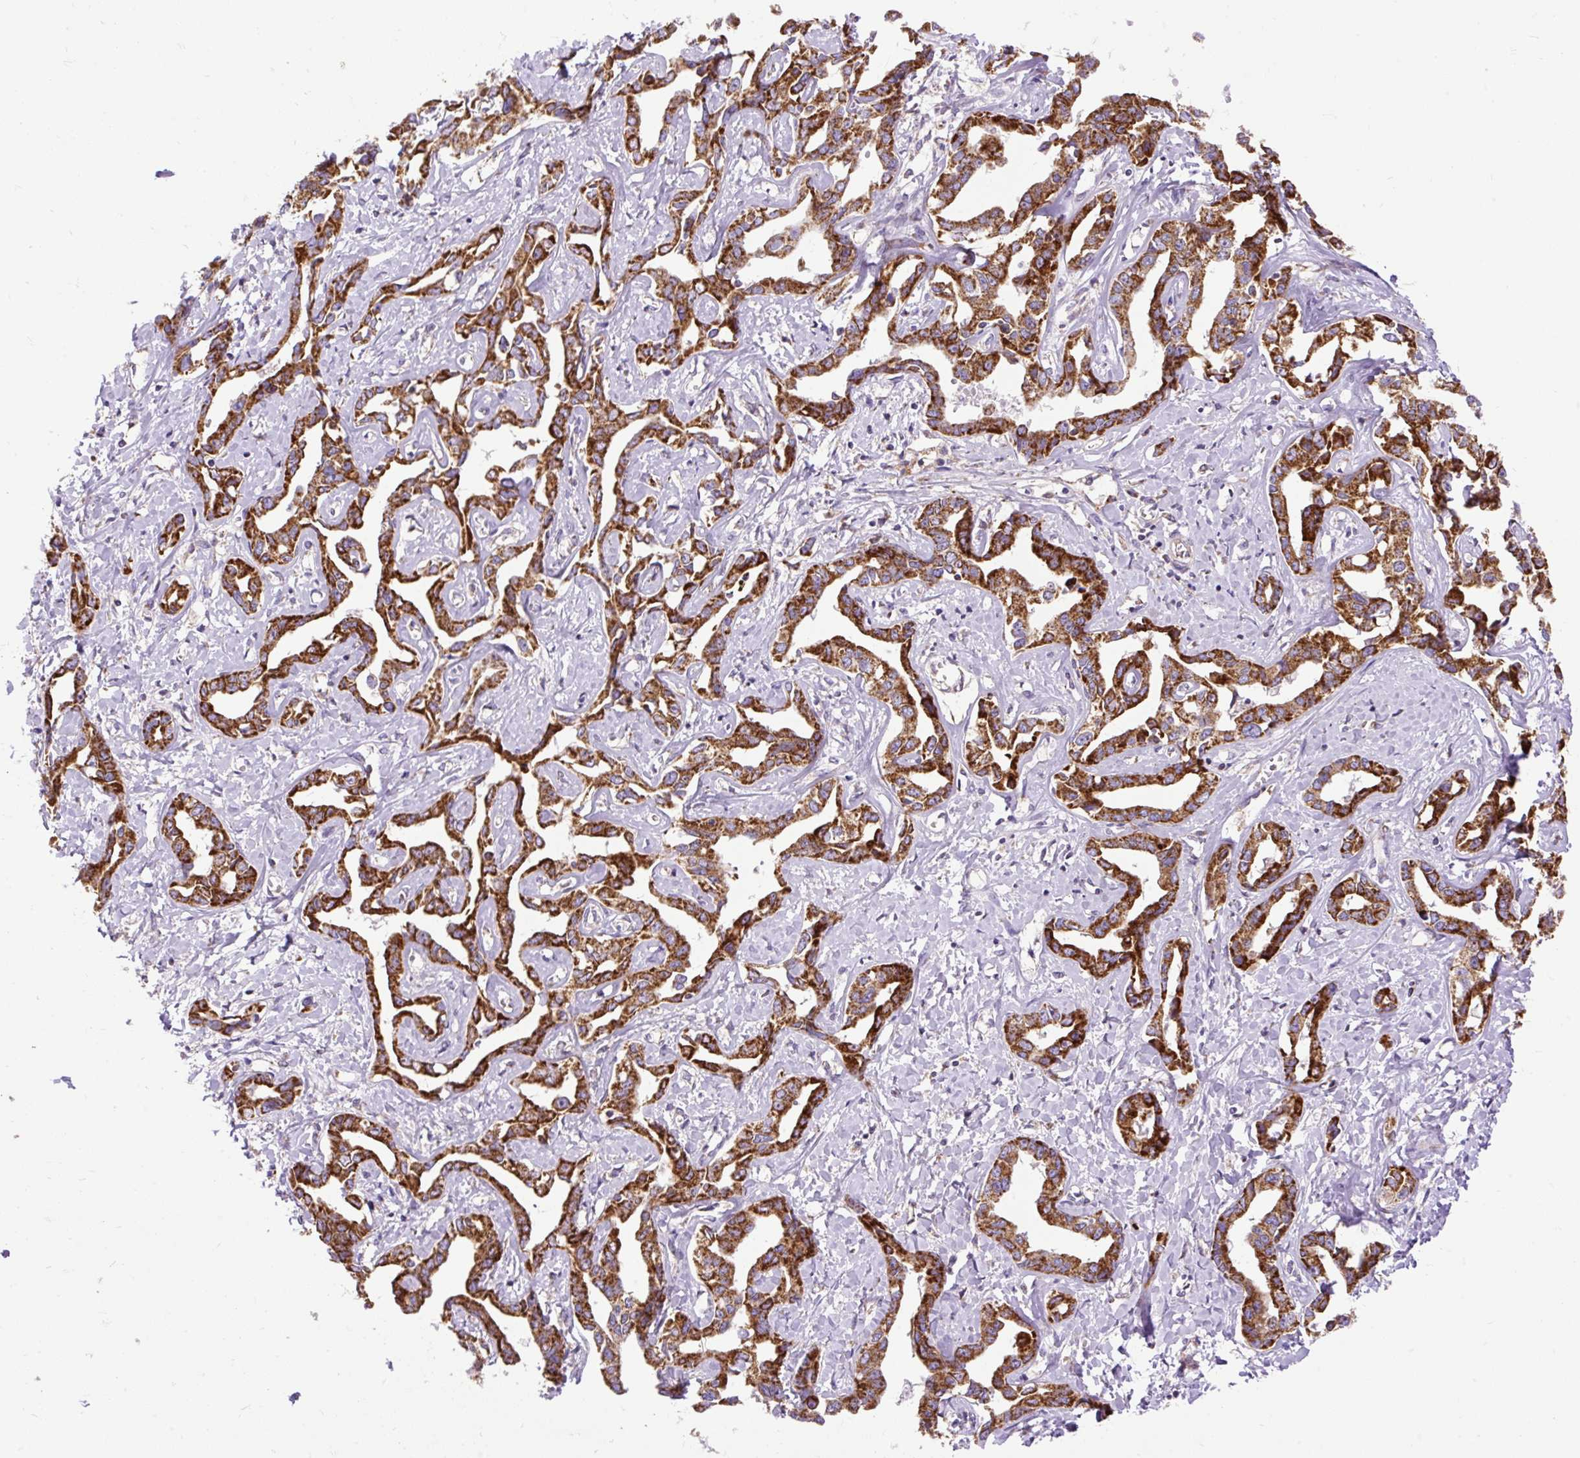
{"staining": {"intensity": "strong", "quantity": ">75%", "location": "cytoplasmic/membranous"}, "tissue": "liver cancer", "cell_type": "Tumor cells", "image_type": "cancer", "snomed": [{"axis": "morphology", "description": "Cholangiocarcinoma"}, {"axis": "topography", "description": "Liver"}], "caption": "Strong cytoplasmic/membranous protein positivity is seen in approximately >75% of tumor cells in liver cancer.", "gene": "TOMM40", "patient": {"sex": "male", "age": 59}}